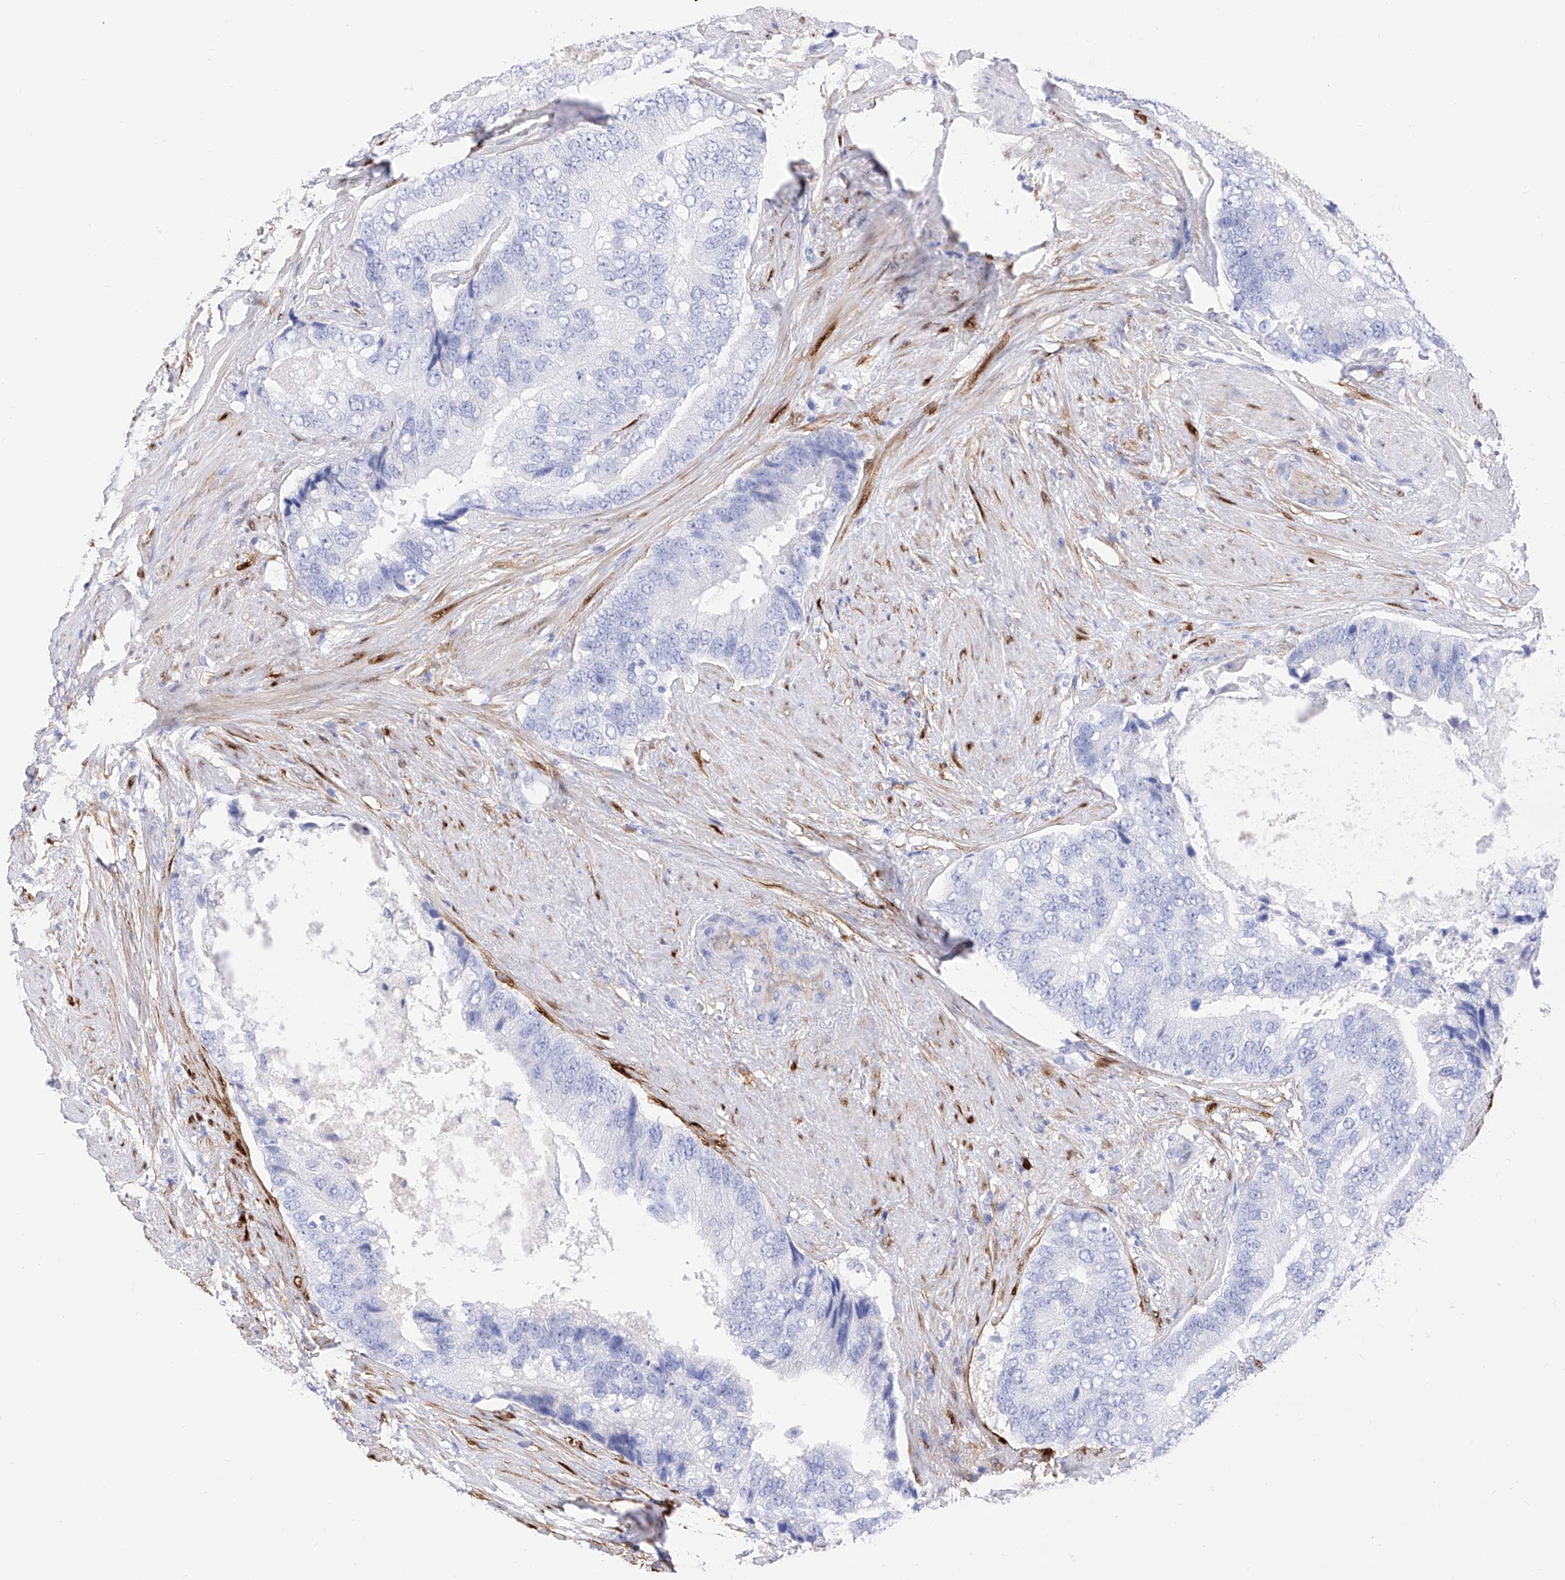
{"staining": {"intensity": "negative", "quantity": "none", "location": "none"}, "tissue": "prostate cancer", "cell_type": "Tumor cells", "image_type": "cancer", "snomed": [{"axis": "morphology", "description": "Adenocarcinoma, High grade"}, {"axis": "topography", "description": "Prostate"}], "caption": "This is an immunohistochemistry (IHC) micrograph of human prostate cancer (high-grade adenocarcinoma). There is no staining in tumor cells.", "gene": "TRPC7", "patient": {"sex": "male", "age": 70}}